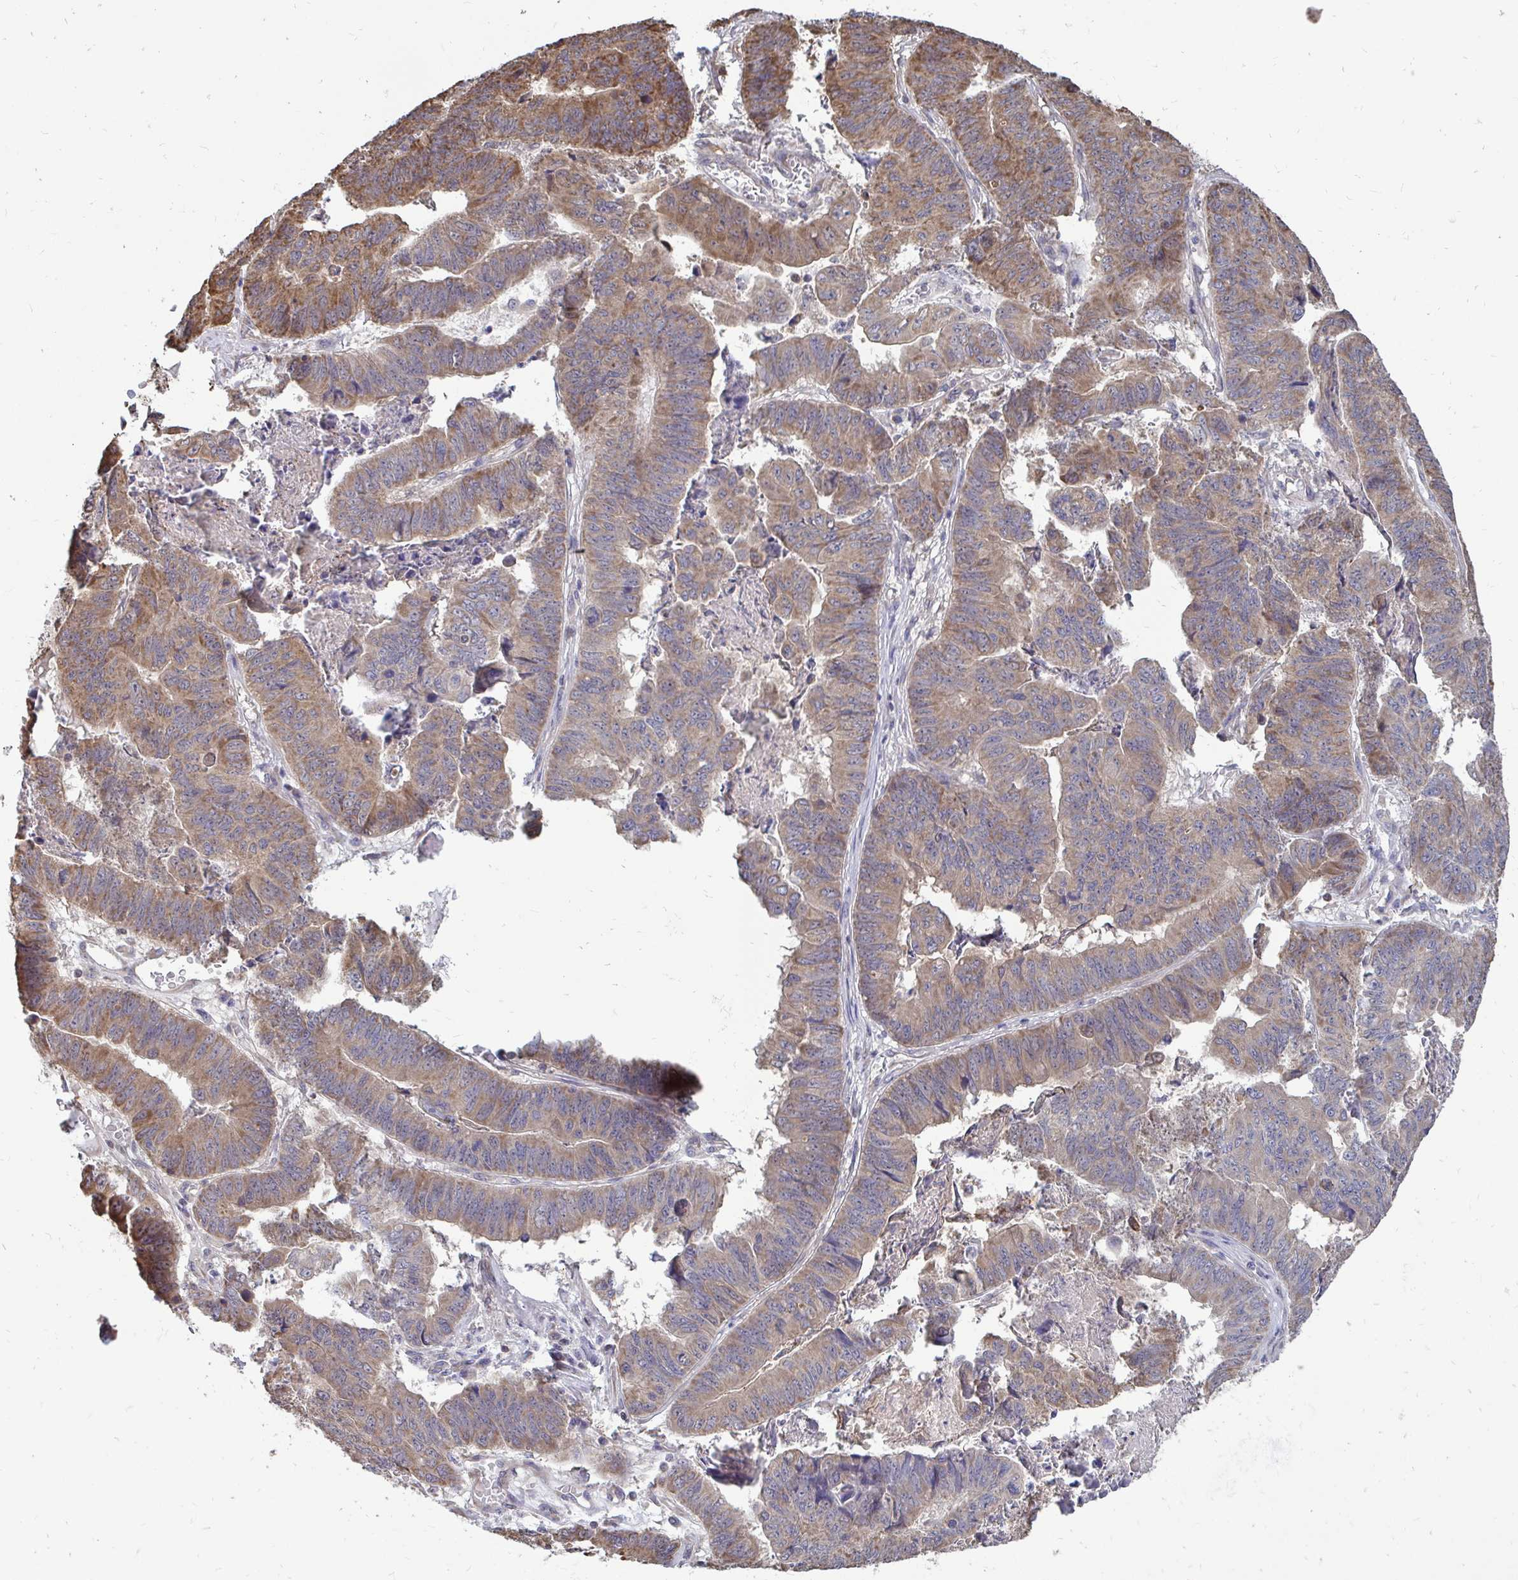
{"staining": {"intensity": "weak", "quantity": ">75%", "location": "cytoplasmic/membranous"}, "tissue": "stomach cancer", "cell_type": "Tumor cells", "image_type": "cancer", "snomed": [{"axis": "morphology", "description": "Adenocarcinoma, NOS"}, {"axis": "topography", "description": "Stomach, lower"}], "caption": "Protein staining displays weak cytoplasmic/membranous expression in approximately >75% of tumor cells in stomach cancer.", "gene": "DNAJA2", "patient": {"sex": "male", "age": 77}}